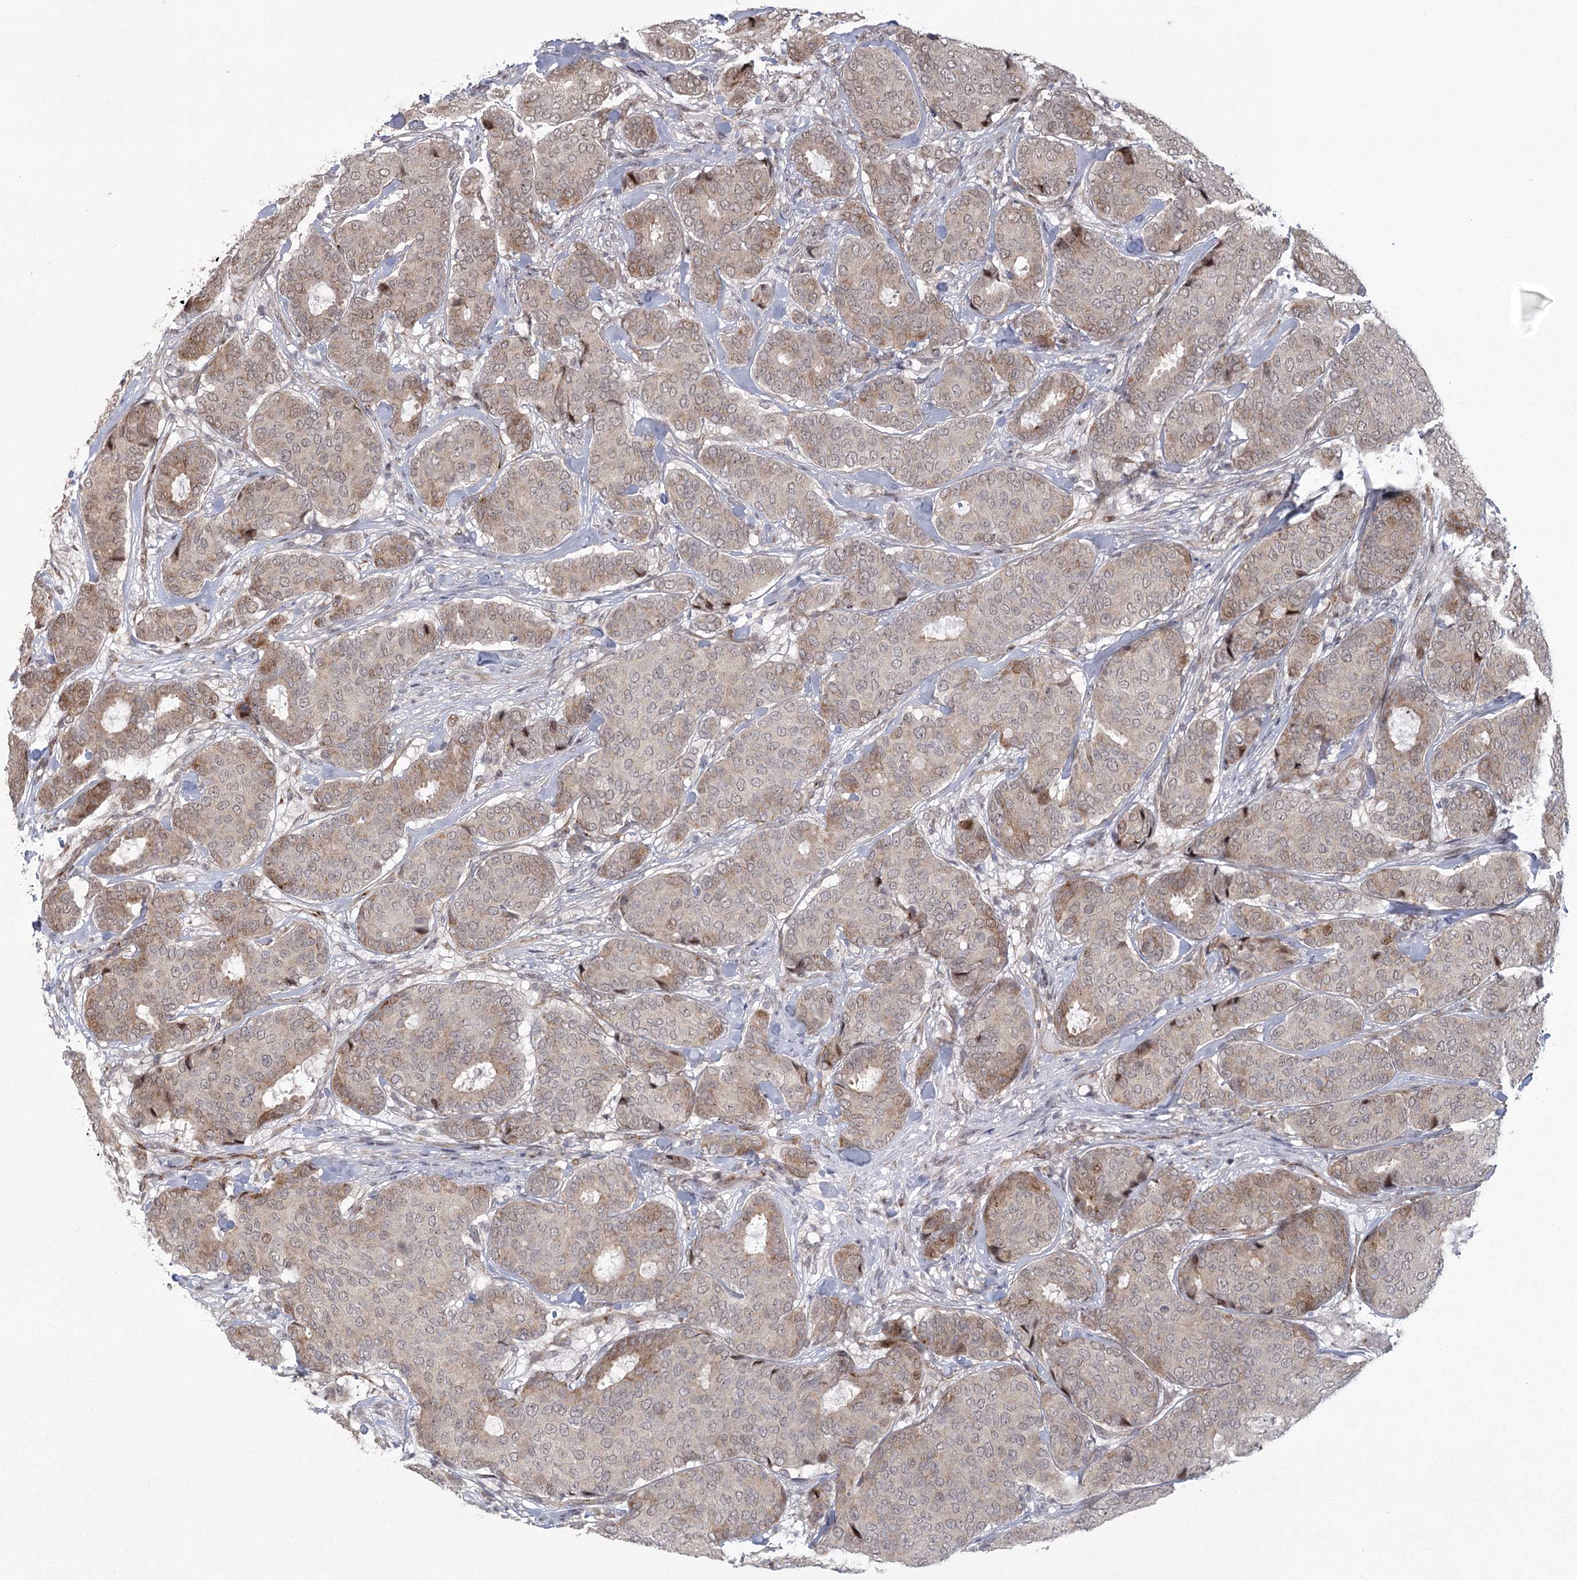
{"staining": {"intensity": "weak", "quantity": "<25%", "location": "nuclear"}, "tissue": "breast cancer", "cell_type": "Tumor cells", "image_type": "cancer", "snomed": [{"axis": "morphology", "description": "Duct carcinoma"}, {"axis": "topography", "description": "Breast"}], "caption": "Tumor cells are negative for brown protein staining in breast invasive ductal carcinoma.", "gene": "PARM1", "patient": {"sex": "female", "age": 75}}